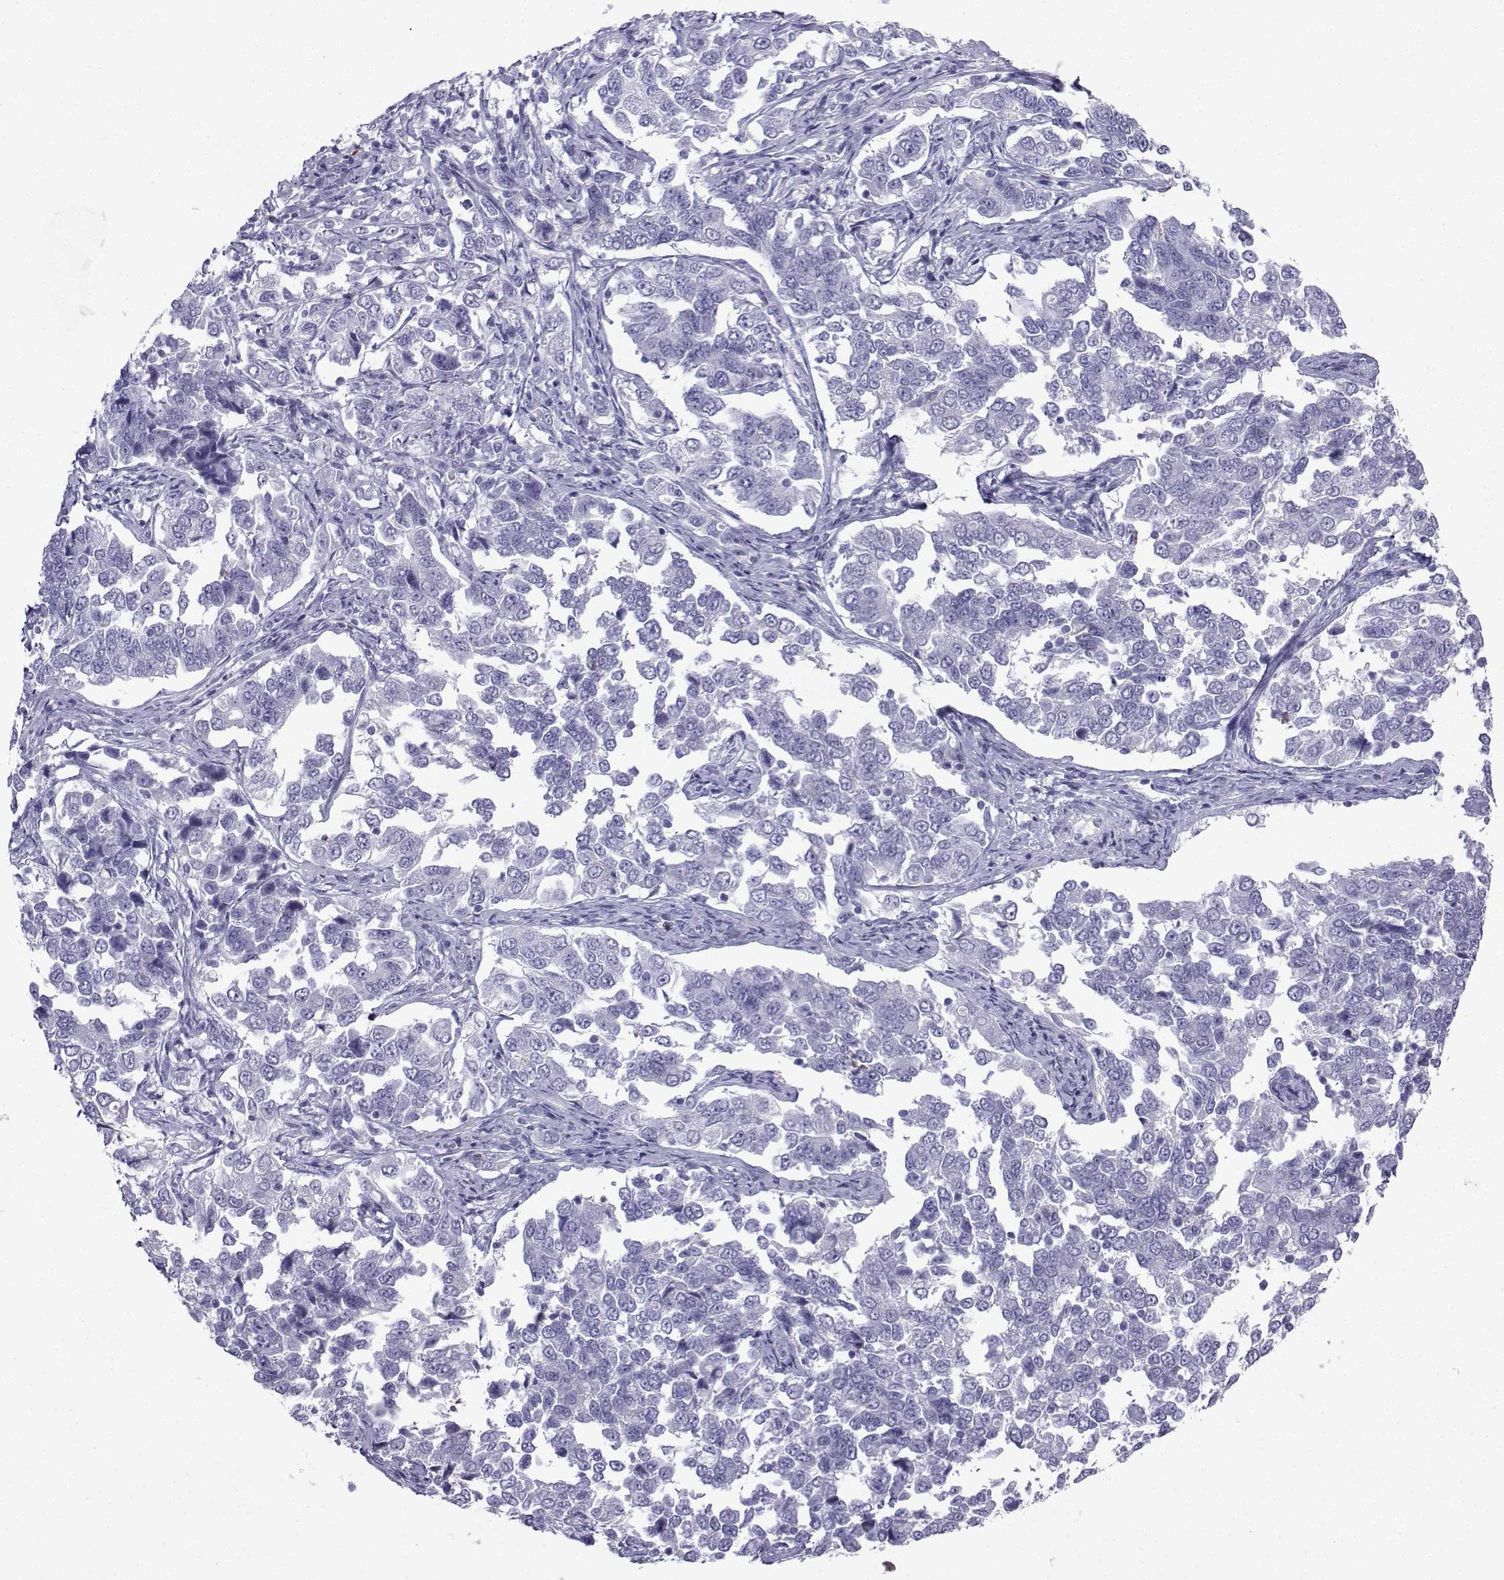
{"staining": {"intensity": "negative", "quantity": "none", "location": "none"}, "tissue": "endometrial cancer", "cell_type": "Tumor cells", "image_type": "cancer", "snomed": [{"axis": "morphology", "description": "Adenocarcinoma, NOS"}, {"axis": "topography", "description": "Endometrium"}], "caption": "High magnification brightfield microscopy of endometrial cancer (adenocarcinoma) stained with DAB (brown) and counterstained with hematoxylin (blue): tumor cells show no significant staining.", "gene": "SLC18A2", "patient": {"sex": "female", "age": 43}}